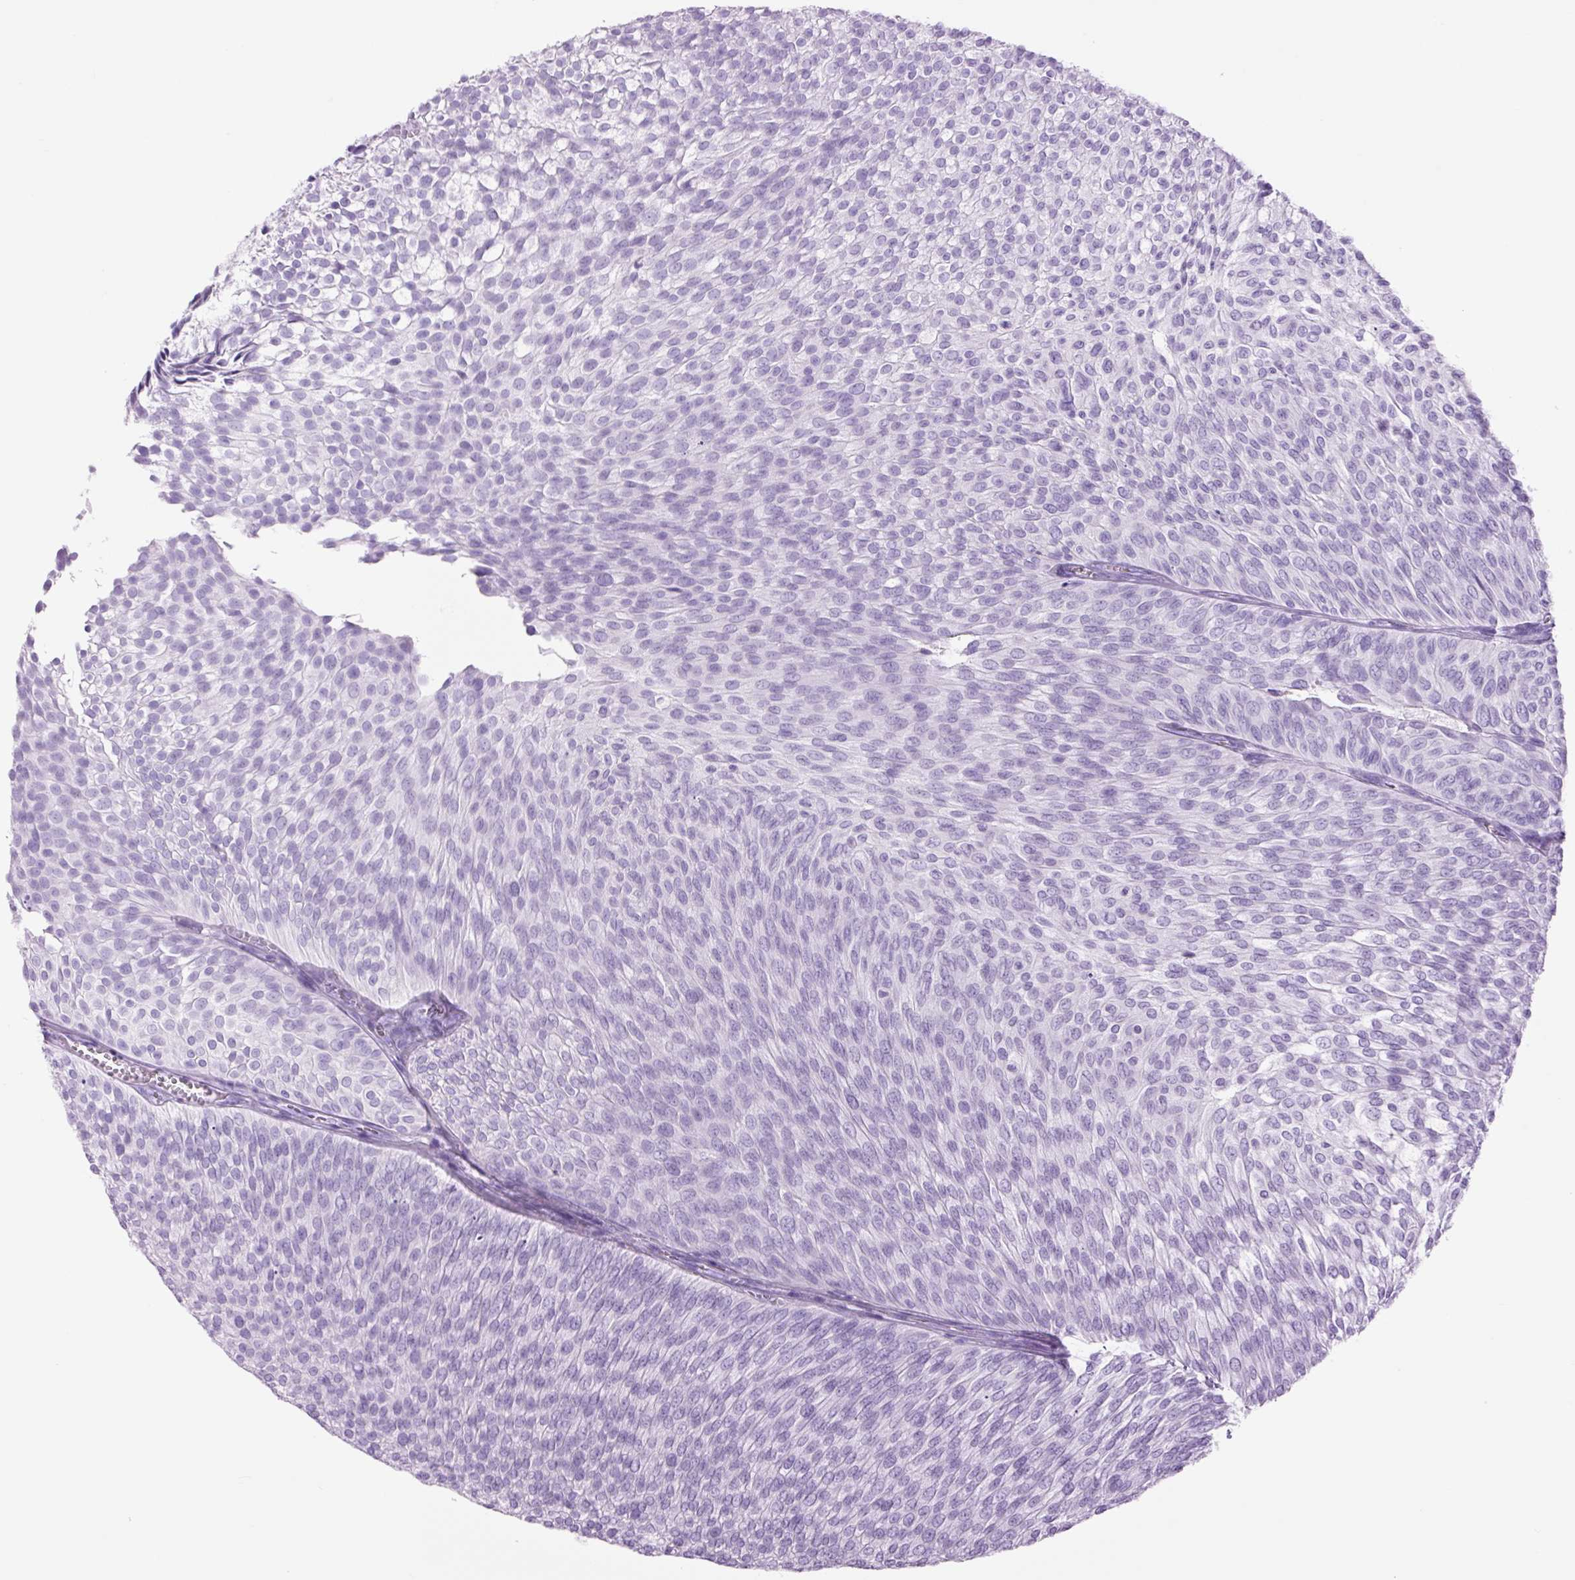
{"staining": {"intensity": "negative", "quantity": "none", "location": "none"}, "tissue": "urothelial cancer", "cell_type": "Tumor cells", "image_type": "cancer", "snomed": [{"axis": "morphology", "description": "Urothelial carcinoma, Low grade"}, {"axis": "topography", "description": "Urinary bladder"}], "caption": "DAB immunohistochemical staining of human urothelial cancer displays no significant staining in tumor cells. (DAB (3,3'-diaminobenzidine) immunohistochemistry, high magnification).", "gene": "LYZ", "patient": {"sex": "male", "age": 91}}